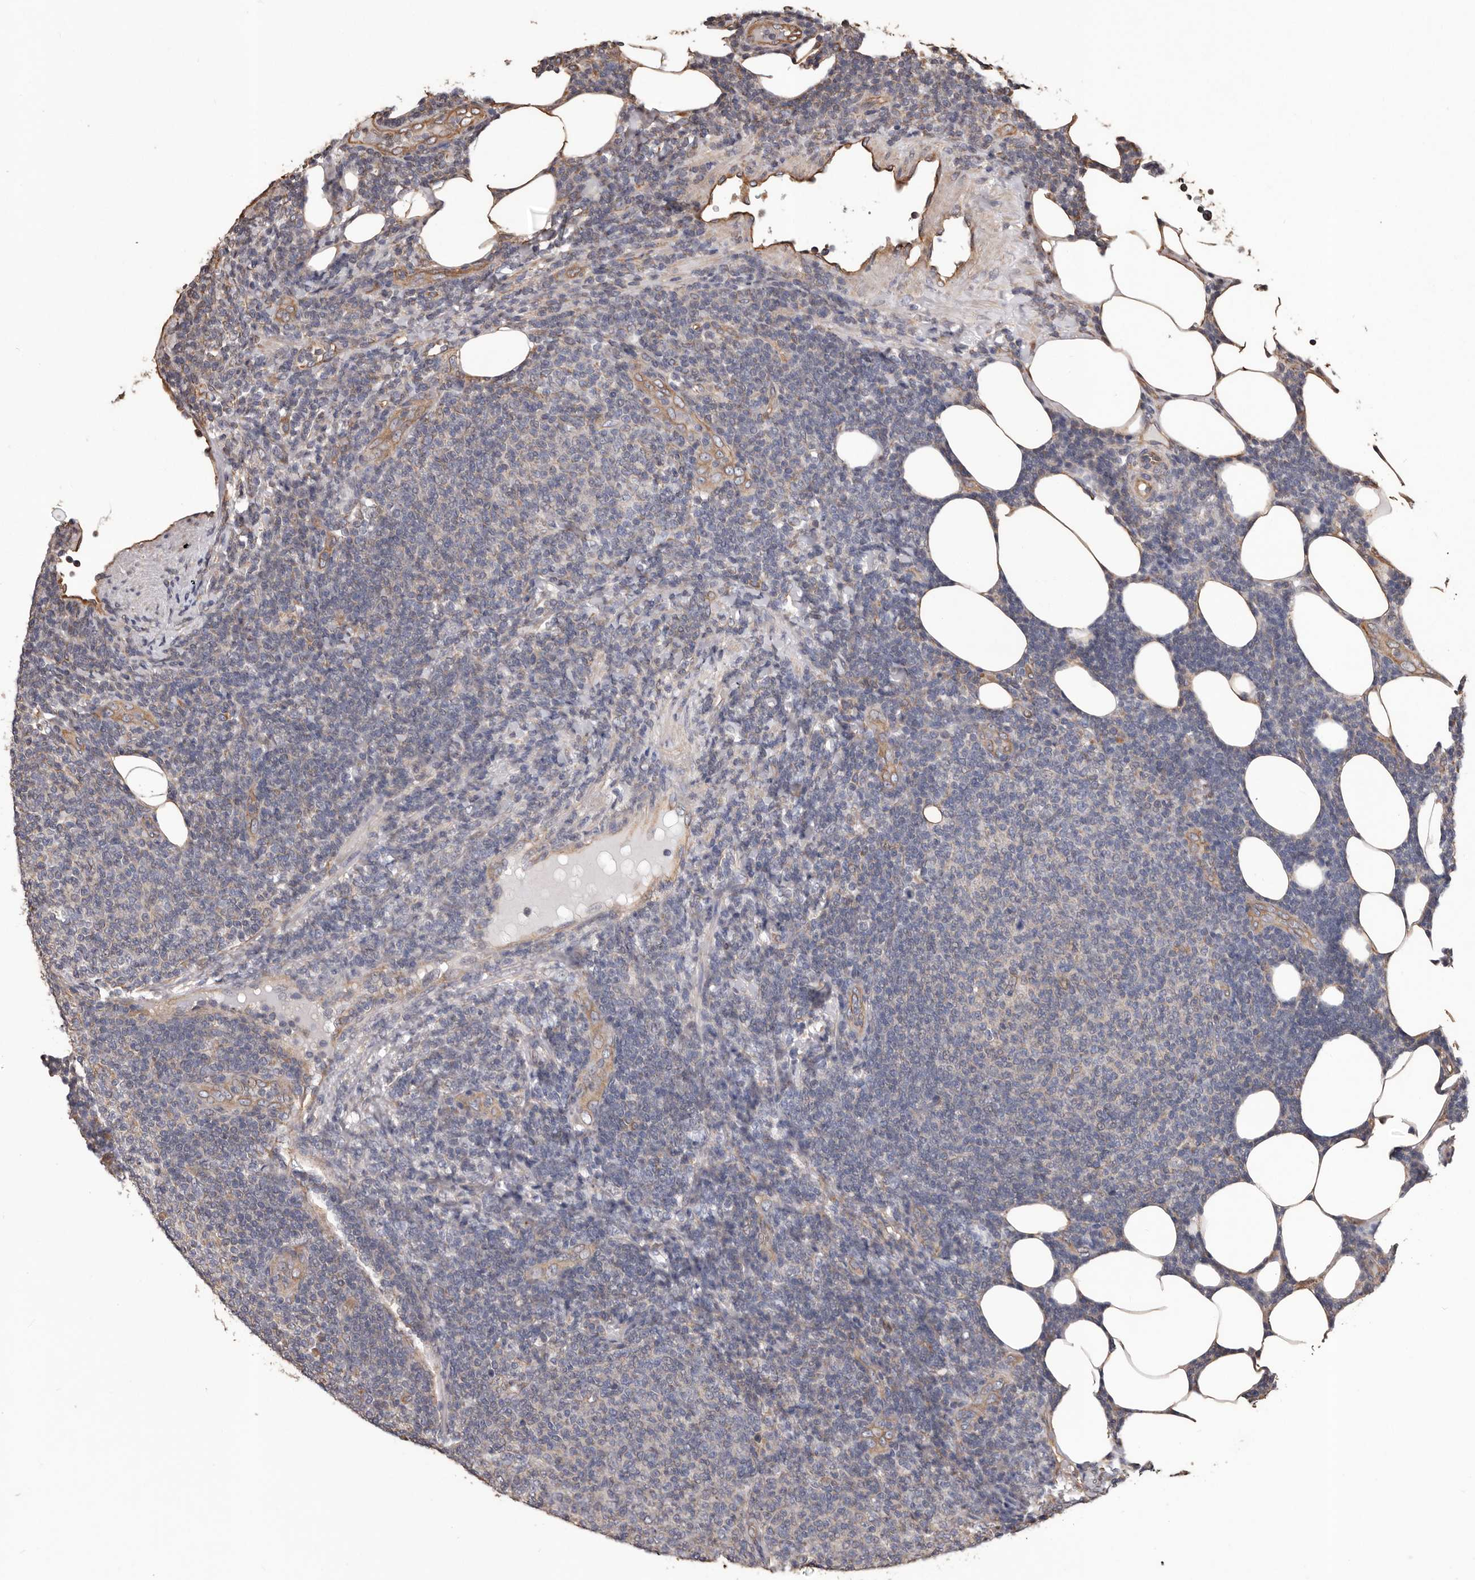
{"staining": {"intensity": "negative", "quantity": "none", "location": "none"}, "tissue": "lymphoma", "cell_type": "Tumor cells", "image_type": "cancer", "snomed": [{"axis": "morphology", "description": "Malignant lymphoma, non-Hodgkin's type, Low grade"}, {"axis": "topography", "description": "Lymph node"}], "caption": "Tumor cells are negative for protein expression in human low-grade malignant lymphoma, non-Hodgkin's type.", "gene": "CEP104", "patient": {"sex": "male", "age": 66}}